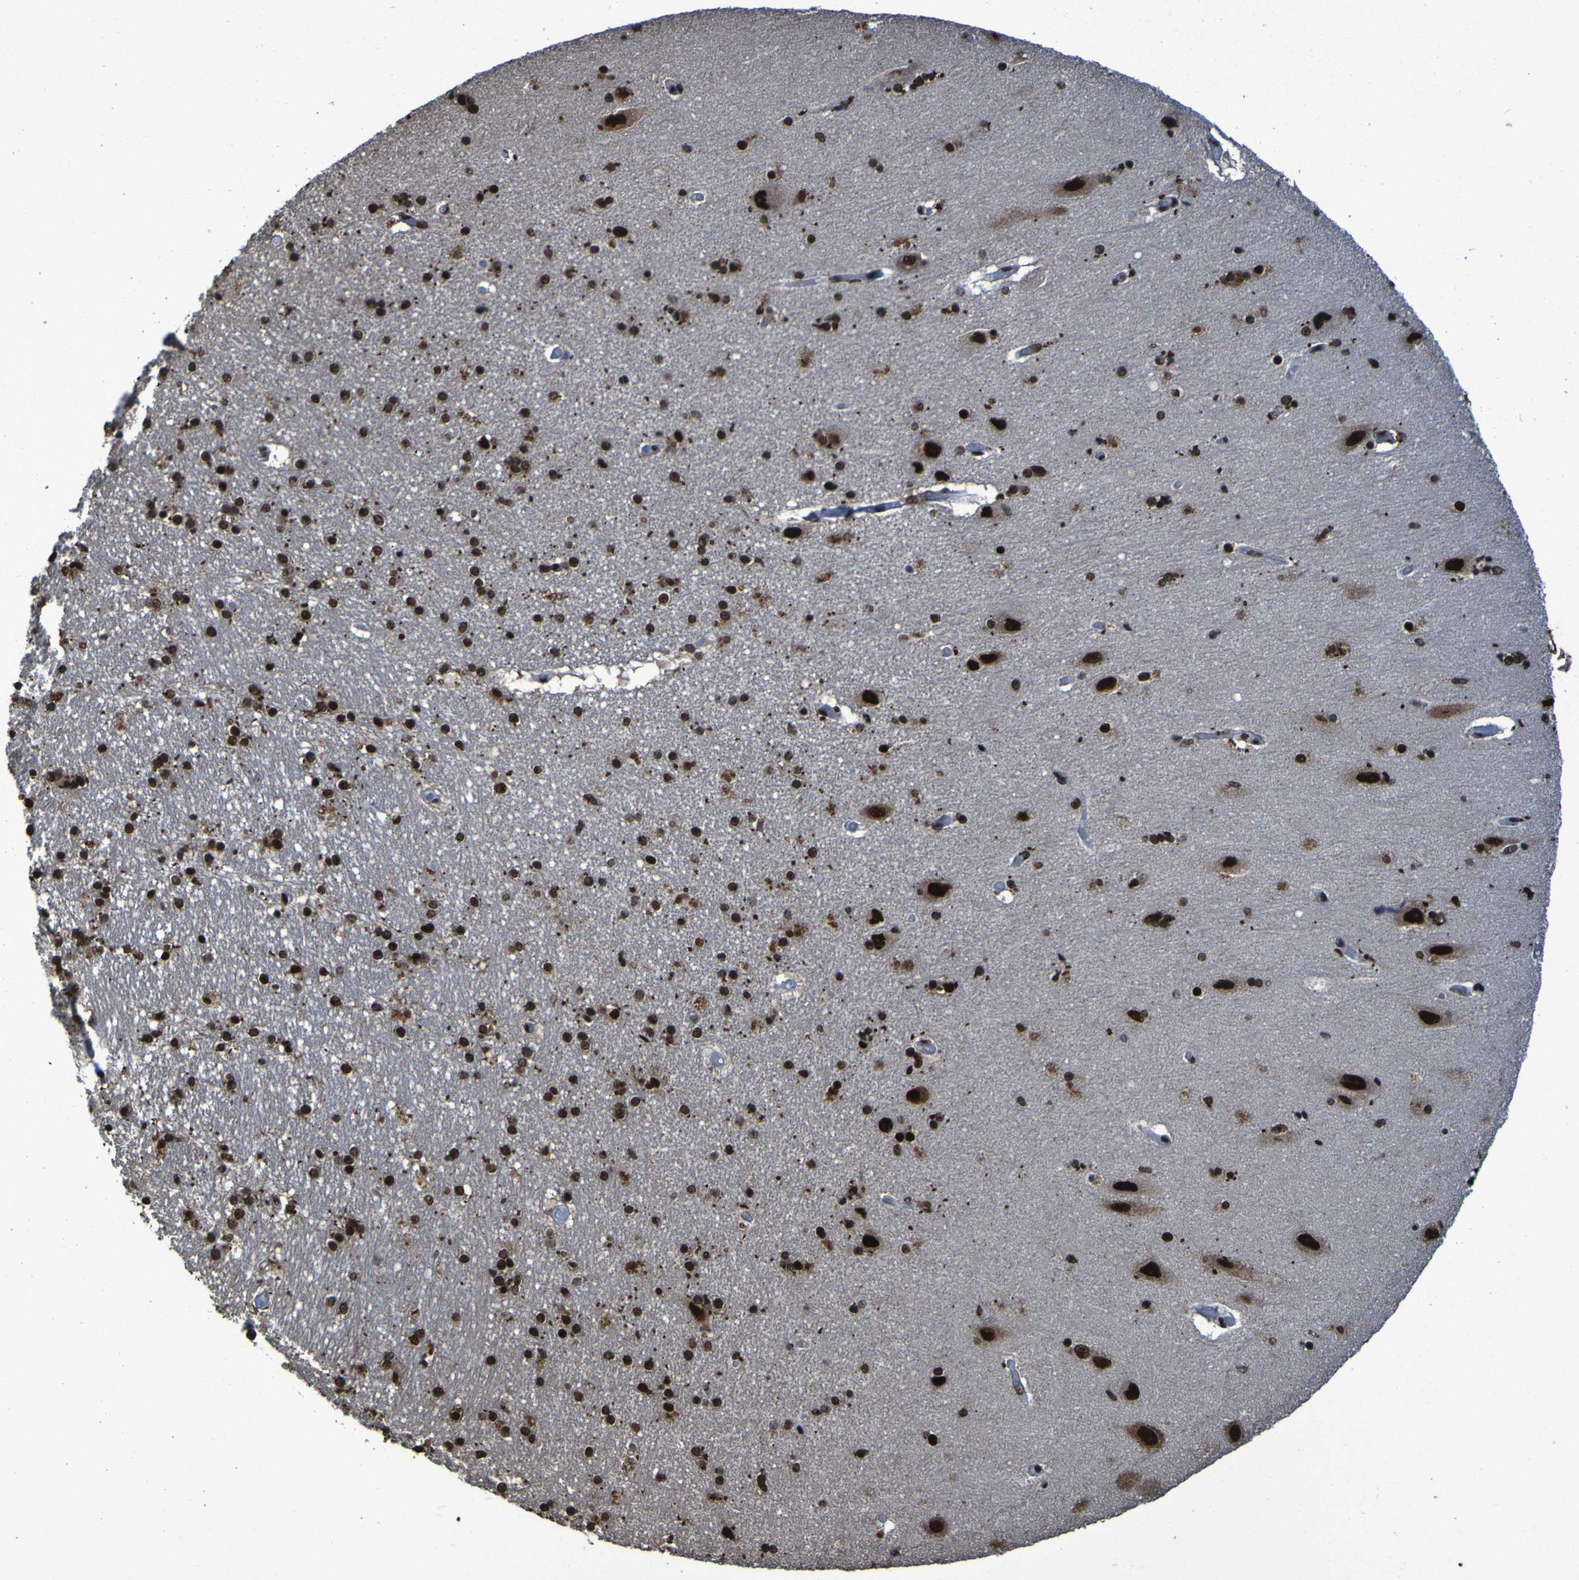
{"staining": {"intensity": "strong", "quantity": ">75%", "location": "nuclear"}, "tissue": "hippocampus", "cell_type": "Glial cells", "image_type": "normal", "snomed": [{"axis": "morphology", "description": "Normal tissue, NOS"}, {"axis": "topography", "description": "Hippocampus"}], "caption": "Immunohistochemistry (IHC) photomicrograph of benign hippocampus stained for a protein (brown), which shows high levels of strong nuclear positivity in about >75% of glial cells.", "gene": "HNRNPR", "patient": {"sex": "female", "age": 54}}